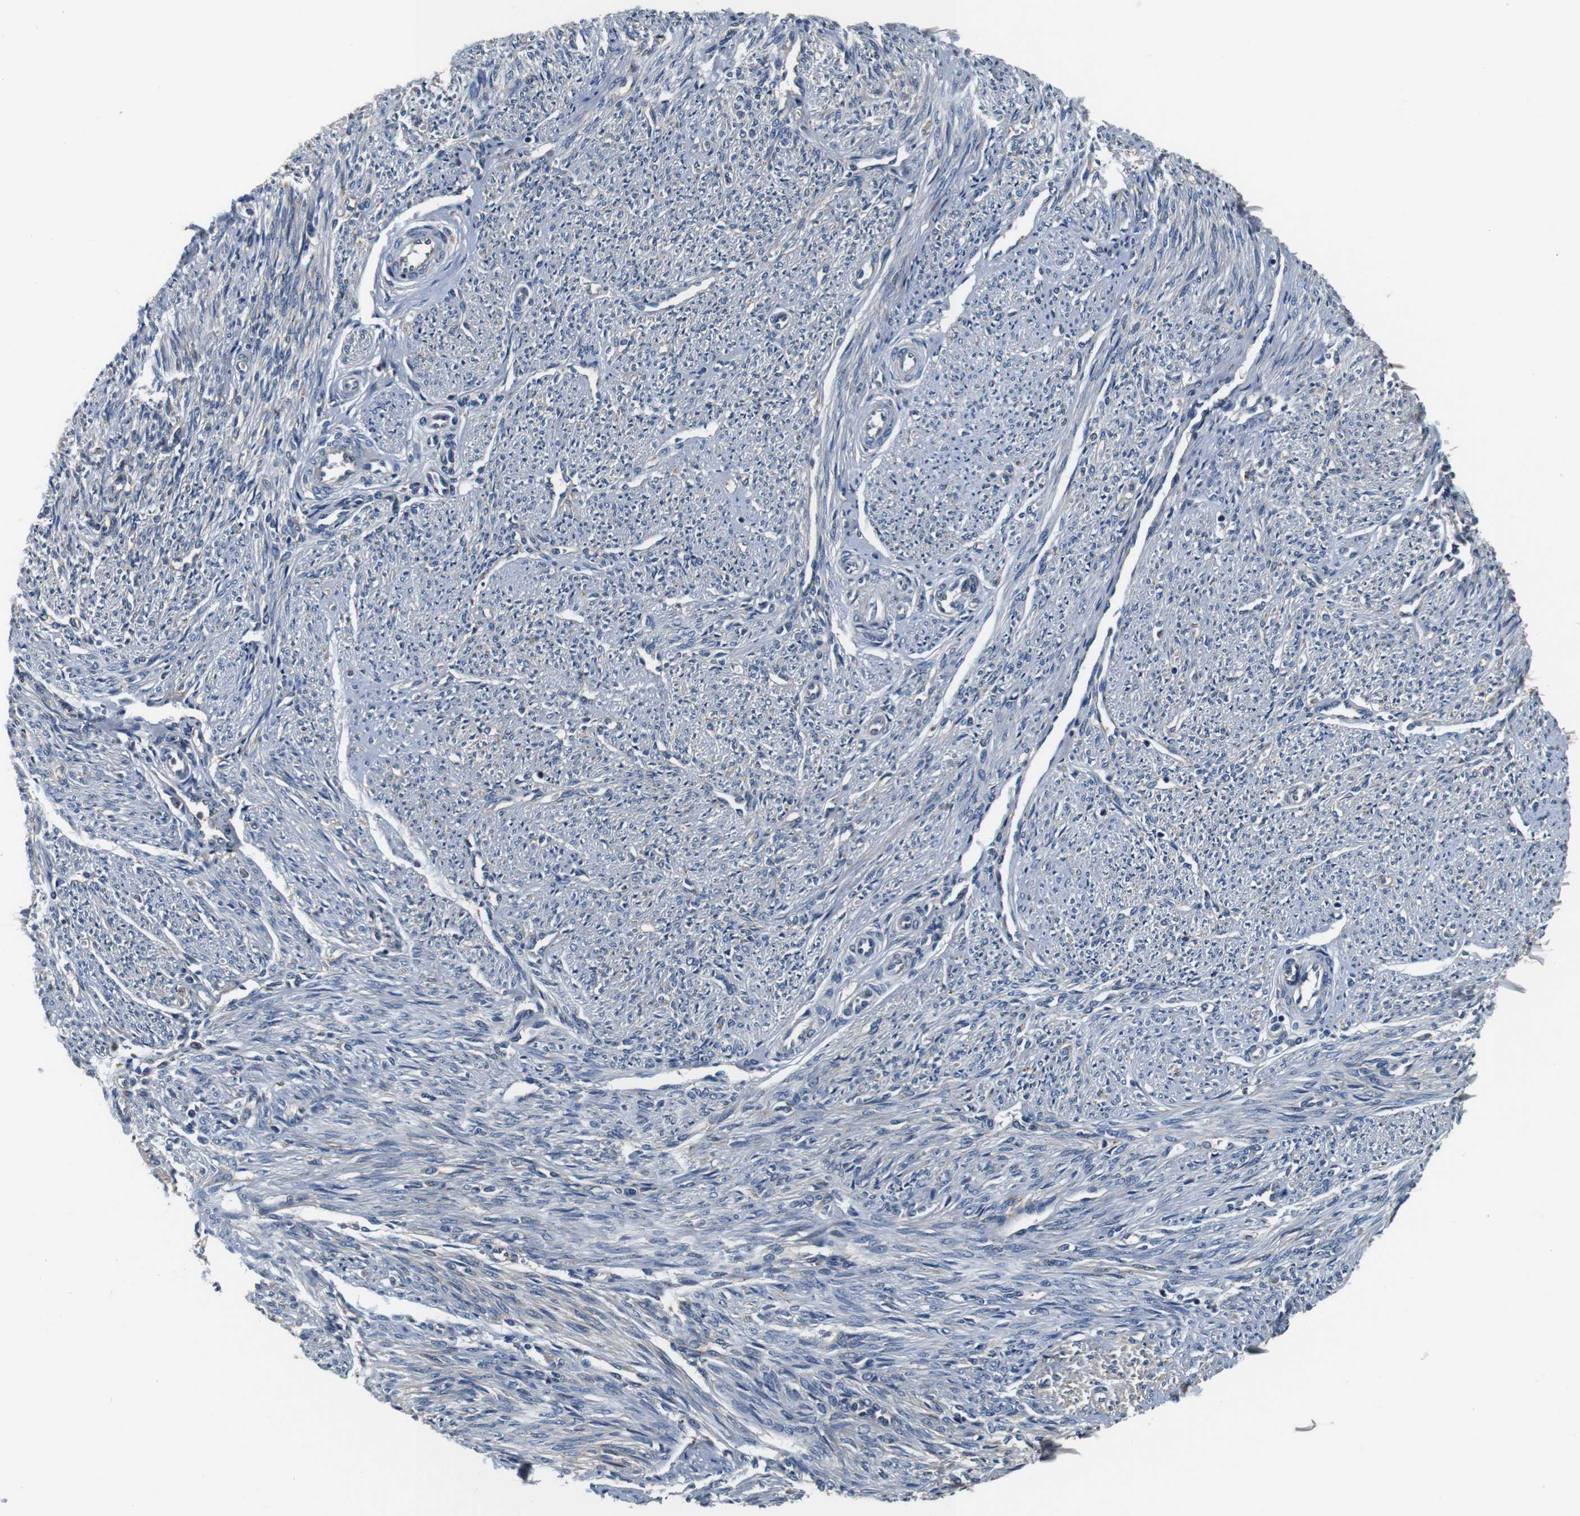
{"staining": {"intensity": "negative", "quantity": "none", "location": "none"}, "tissue": "smooth muscle", "cell_type": "Smooth muscle cells", "image_type": "normal", "snomed": [{"axis": "morphology", "description": "Normal tissue, NOS"}, {"axis": "topography", "description": "Smooth muscle"}], "caption": "An immunohistochemistry image of benign smooth muscle is shown. There is no staining in smooth muscle cells of smooth muscle. The staining is performed using DAB (3,3'-diaminobenzidine) brown chromogen with nuclei counter-stained in using hematoxylin.", "gene": "COL1A1", "patient": {"sex": "female", "age": 65}}